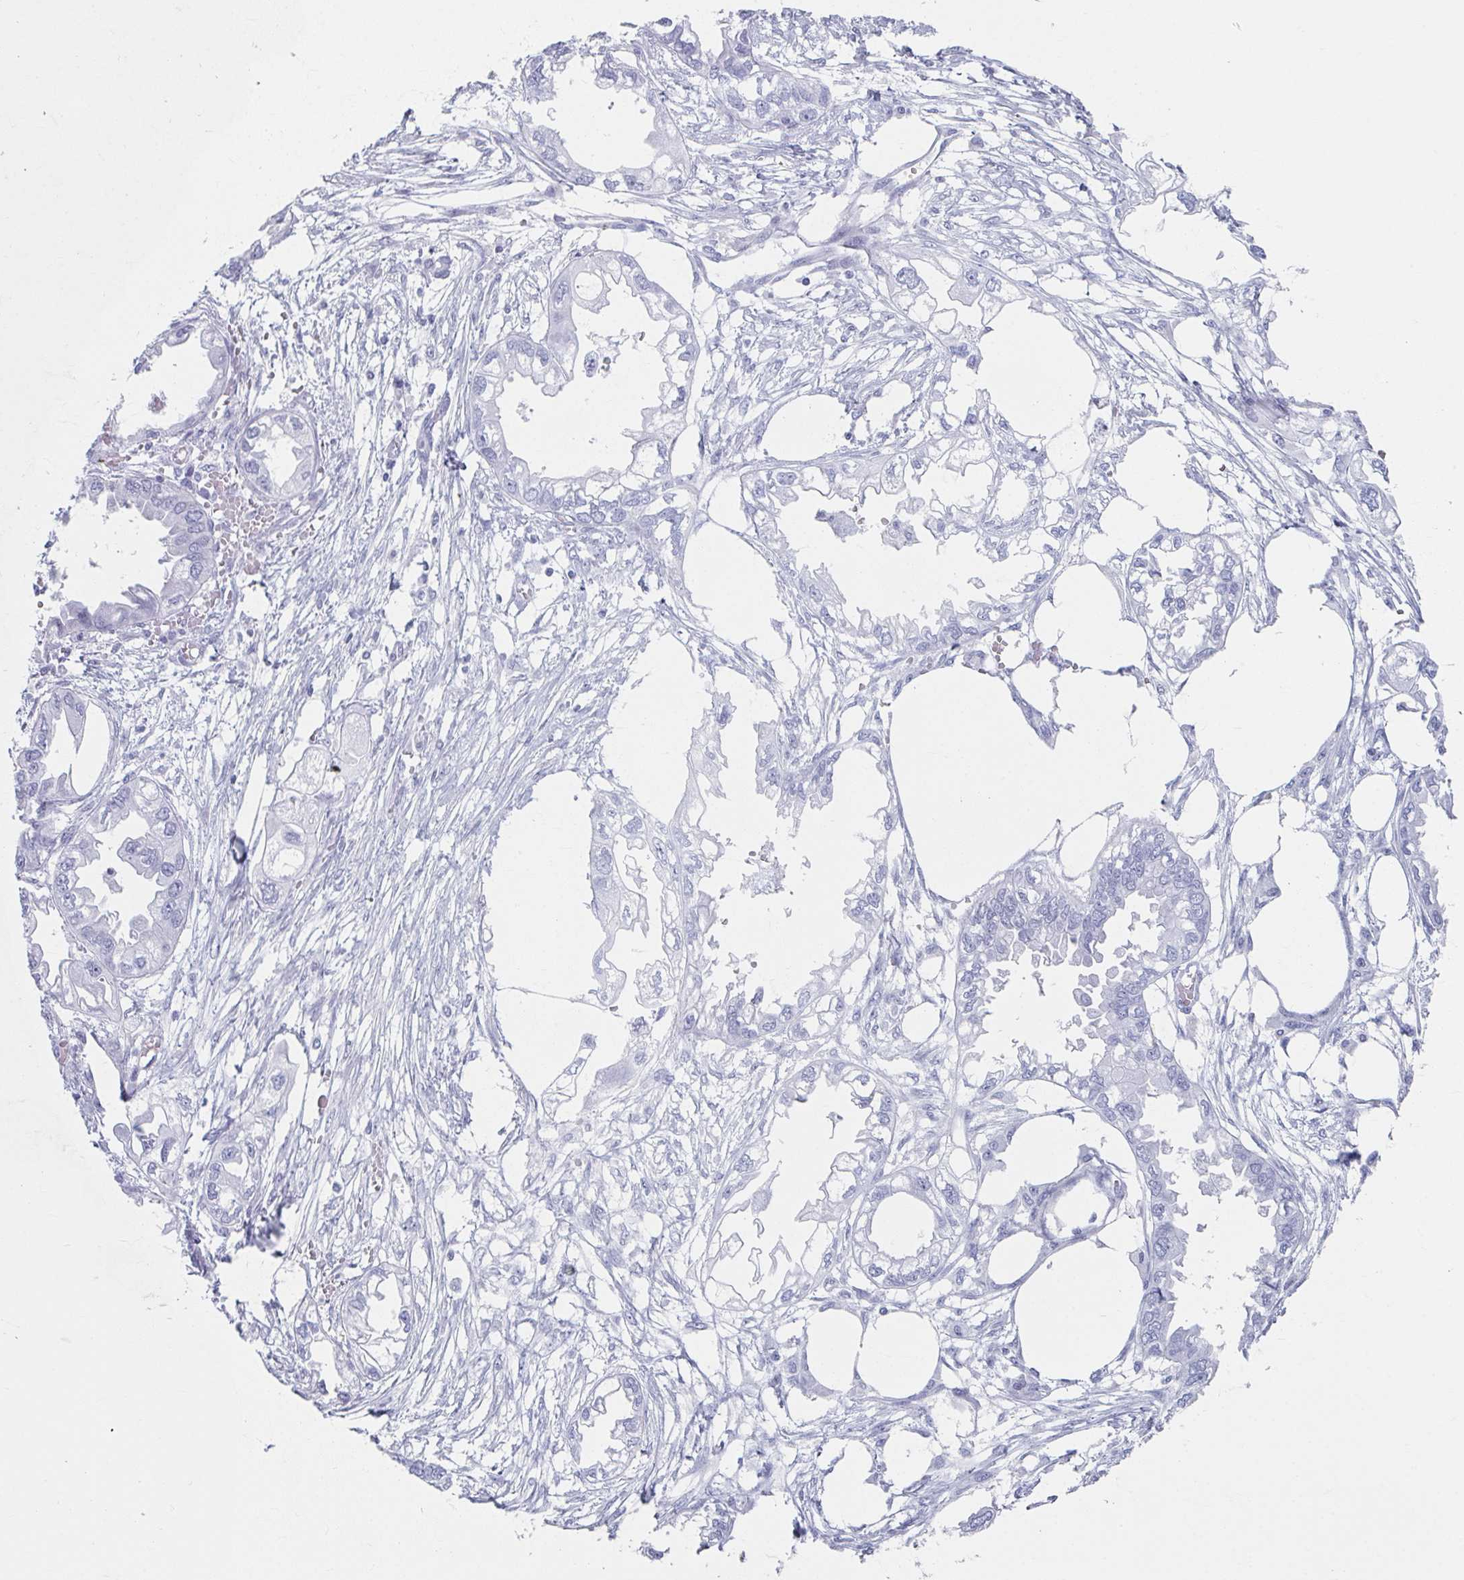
{"staining": {"intensity": "negative", "quantity": "none", "location": "none"}, "tissue": "endometrial cancer", "cell_type": "Tumor cells", "image_type": "cancer", "snomed": [{"axis": "morphology", "description": "Adenocarcinoma, NOS"}, {"axis": "morphology", "description": "Adenocarcinoma, metastatic, NOS"}, {"axis": "topography", "description": "Adipose tissue"}, {"axis": "topography", "description": "Endometrium"}], "caption": "Immunohistochemistry histopathology image of neoplastic tissue: endometrial cancer stained with DAB reveals no significant protein positivity in tumor cells.", "gene": "GHRL", "patient": {"sex": "female", "age": 67}}